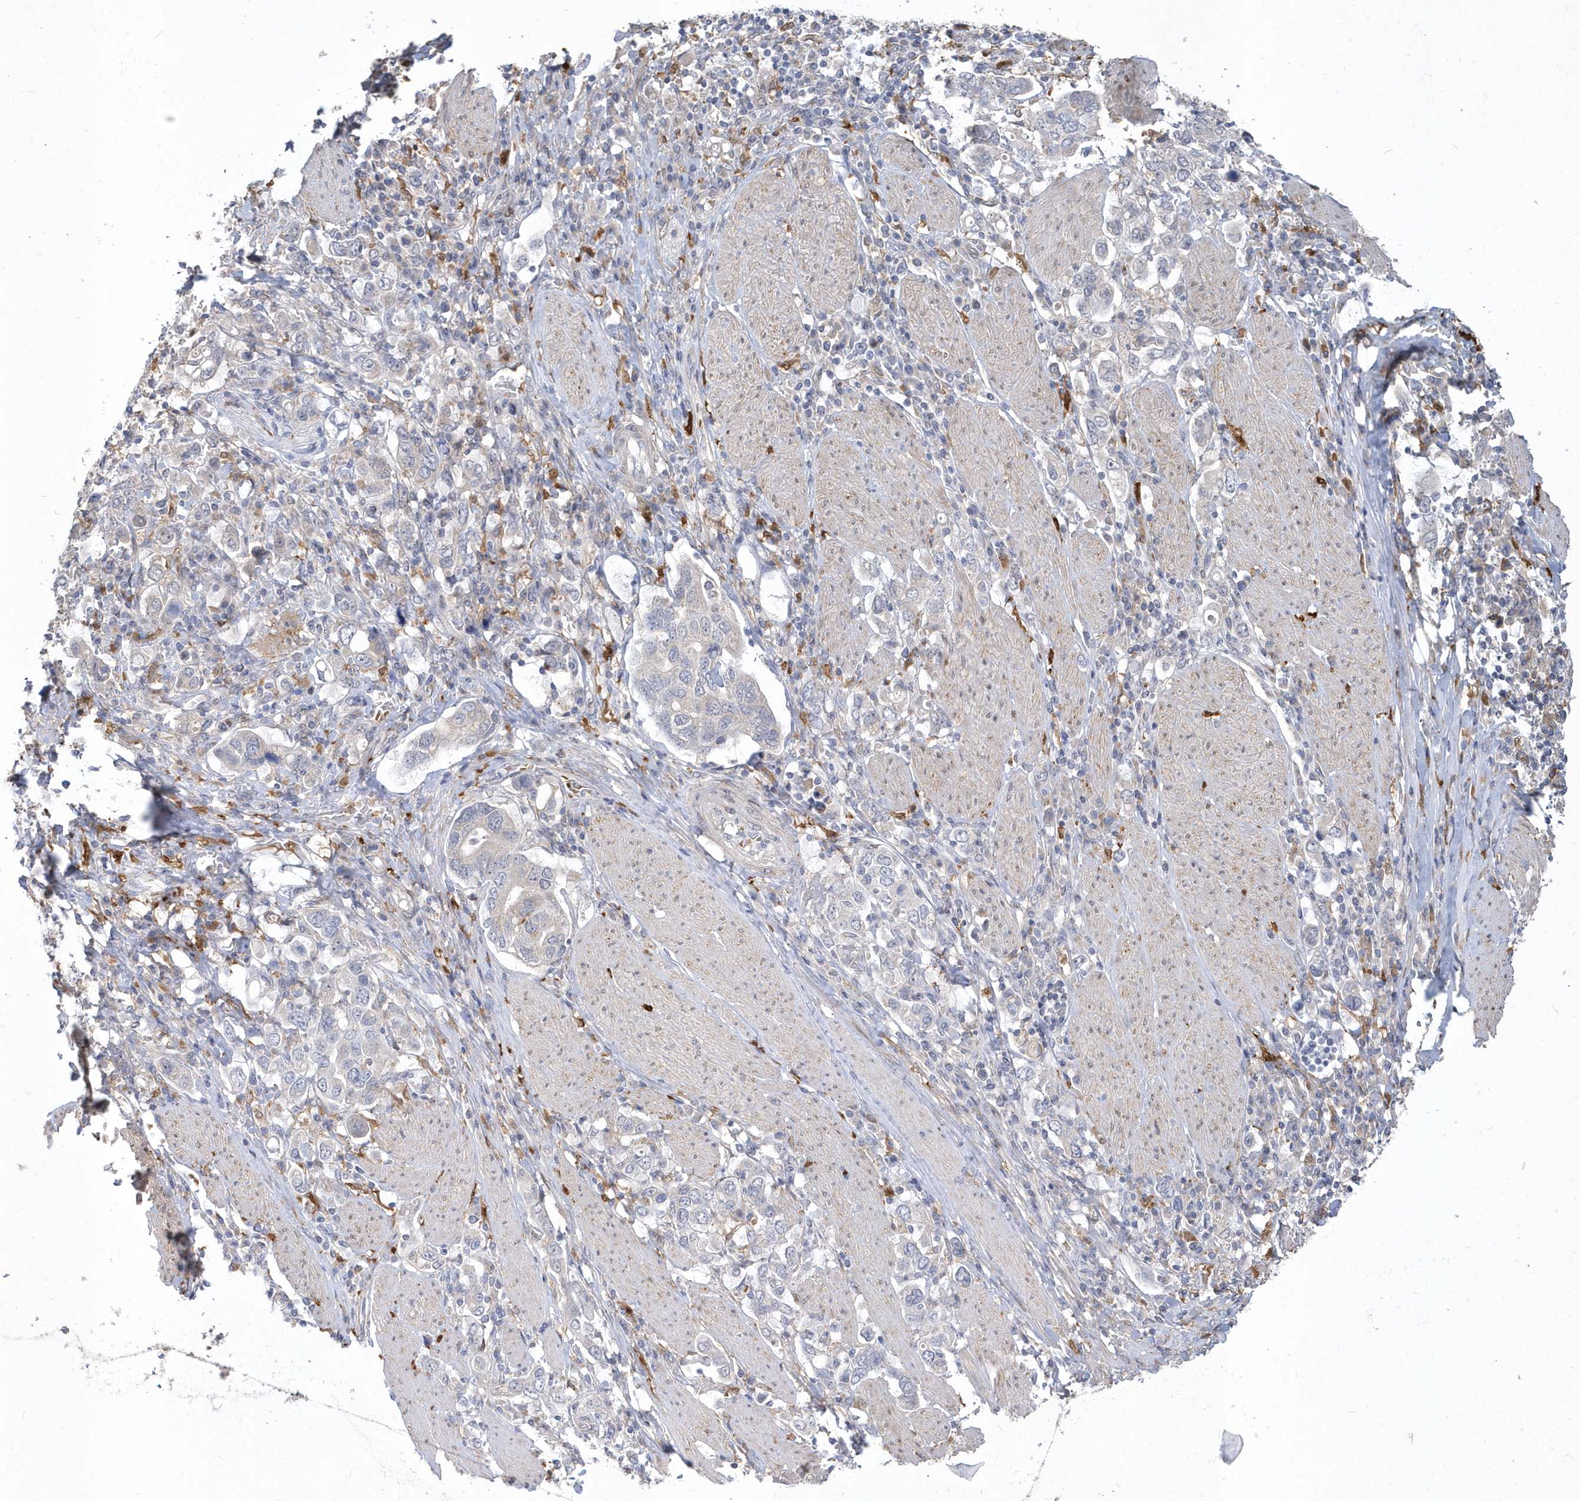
{"staining": {"intensity": "negative", "quantity": "none", "location": "none"}, "tissue": "stomach cancer", "cell_type": "Tumor cells", "image_type": "cancer", "snomed": [{"axis": "morphology", "description": "Adenocarcinoma, NOS"}, {"axis": "topography", "description": "Stomach, upper"}], "caption": "Immunohistochemistry (IHC) image of stomach cancer stained for a protein (brown), which shows no positivity in tumor cells. (DAB (3,3'-diaminobenzidine) immunohistochemistry with hematoxylin counter stain).", "gene": "TSPEAR", "patient": {"sex": "male", "age": 62}}